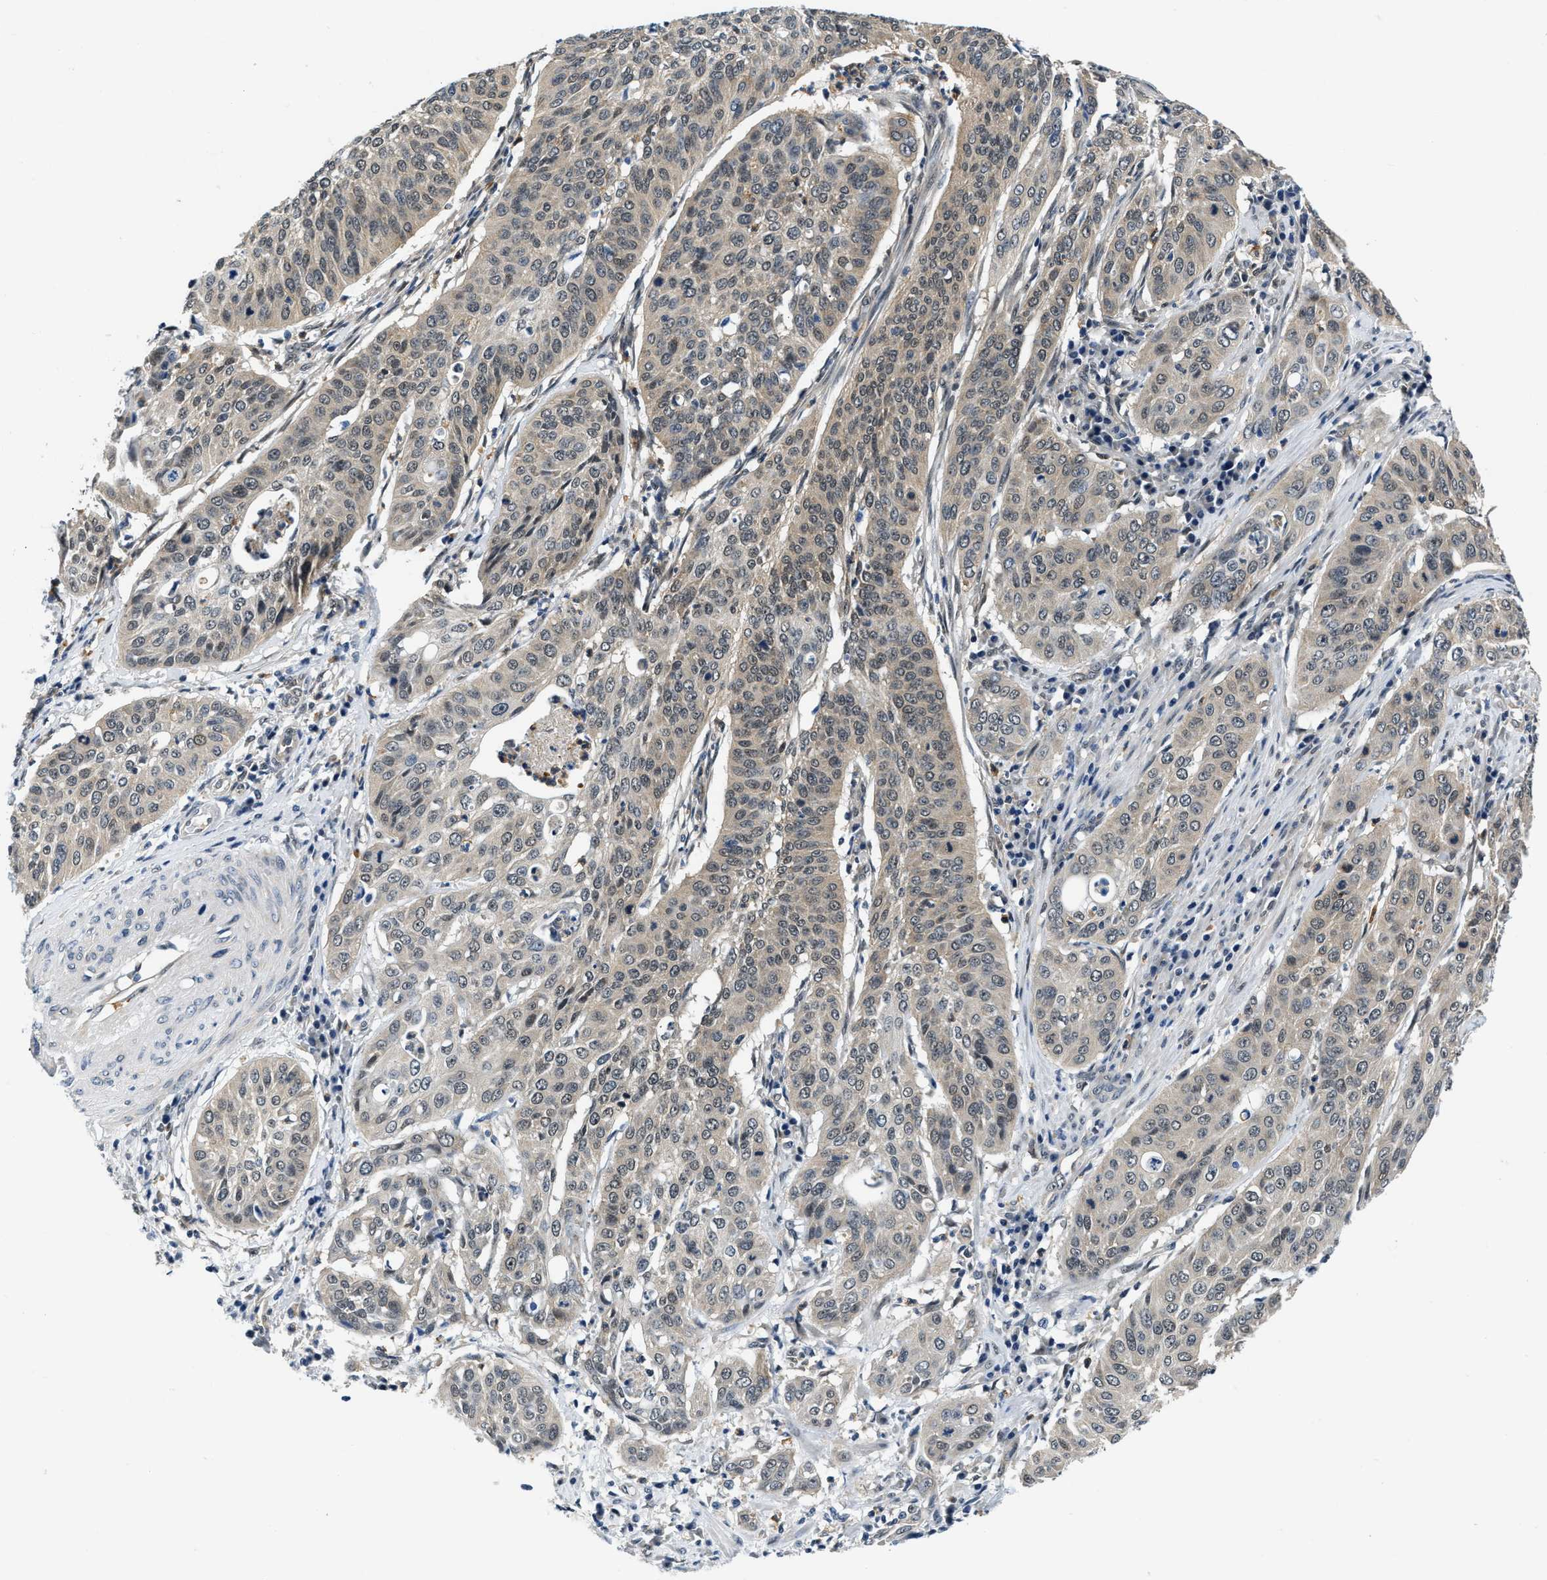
{"staining": {"intensity": "weak", "quantity": ">75%", "location": "cytoplasmic/membranous"}, "tissue": "cervical cancer", "cell_type": "Tumor cells", "image_type": "cancer", "snomed": [{"axis": "morphology", "description": "Normal tissue, NOS"}, {"axis": "morphology", "description": "Squamous cell carcinoma, NOS"}, {"axis": "topography", "description": "Cervix"}], "caption": "Immunohistochemistry (DAB (3,3'-diaminobenzidine)) staining of human squamous cell carcinoma (cervical) displays weak cytoplasmic/membranous protein expression in about >75% of tumor cells.", "gene": "SMAD4", "patient": {"sex": "female", "age": 39}}